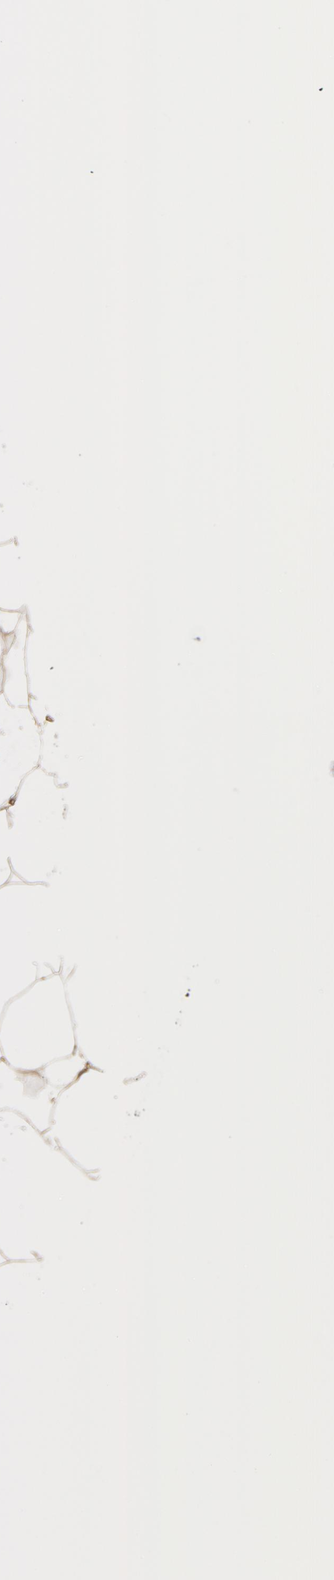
{"staining": {"intensity": "moderate", "quantity": ">75%", "location": "cytoplasmic/membranous"}, "tissue": "adipose tissue", "cell_type": "Adipocytes", "image_type": "normal", "snomed": [{"axis": "morphology", "description": "Normal tissue, NOS"}, {"axis": "morphology", "description": "Duct carcinoma"}, {"axis": "topography", "description": "Breast"}, {"axis": "topography", "description": "Adipose tissue"}], "caption": "Protein expression analysis of normal human adipose tissue reveals moderate cytoplasmic/membranous positivity in about >75% of adipocytes. (IHC, brightfield microscopy, high magnification).", "gene": "TRIOBP", "patient": {"sex": "female", "age": 37}}